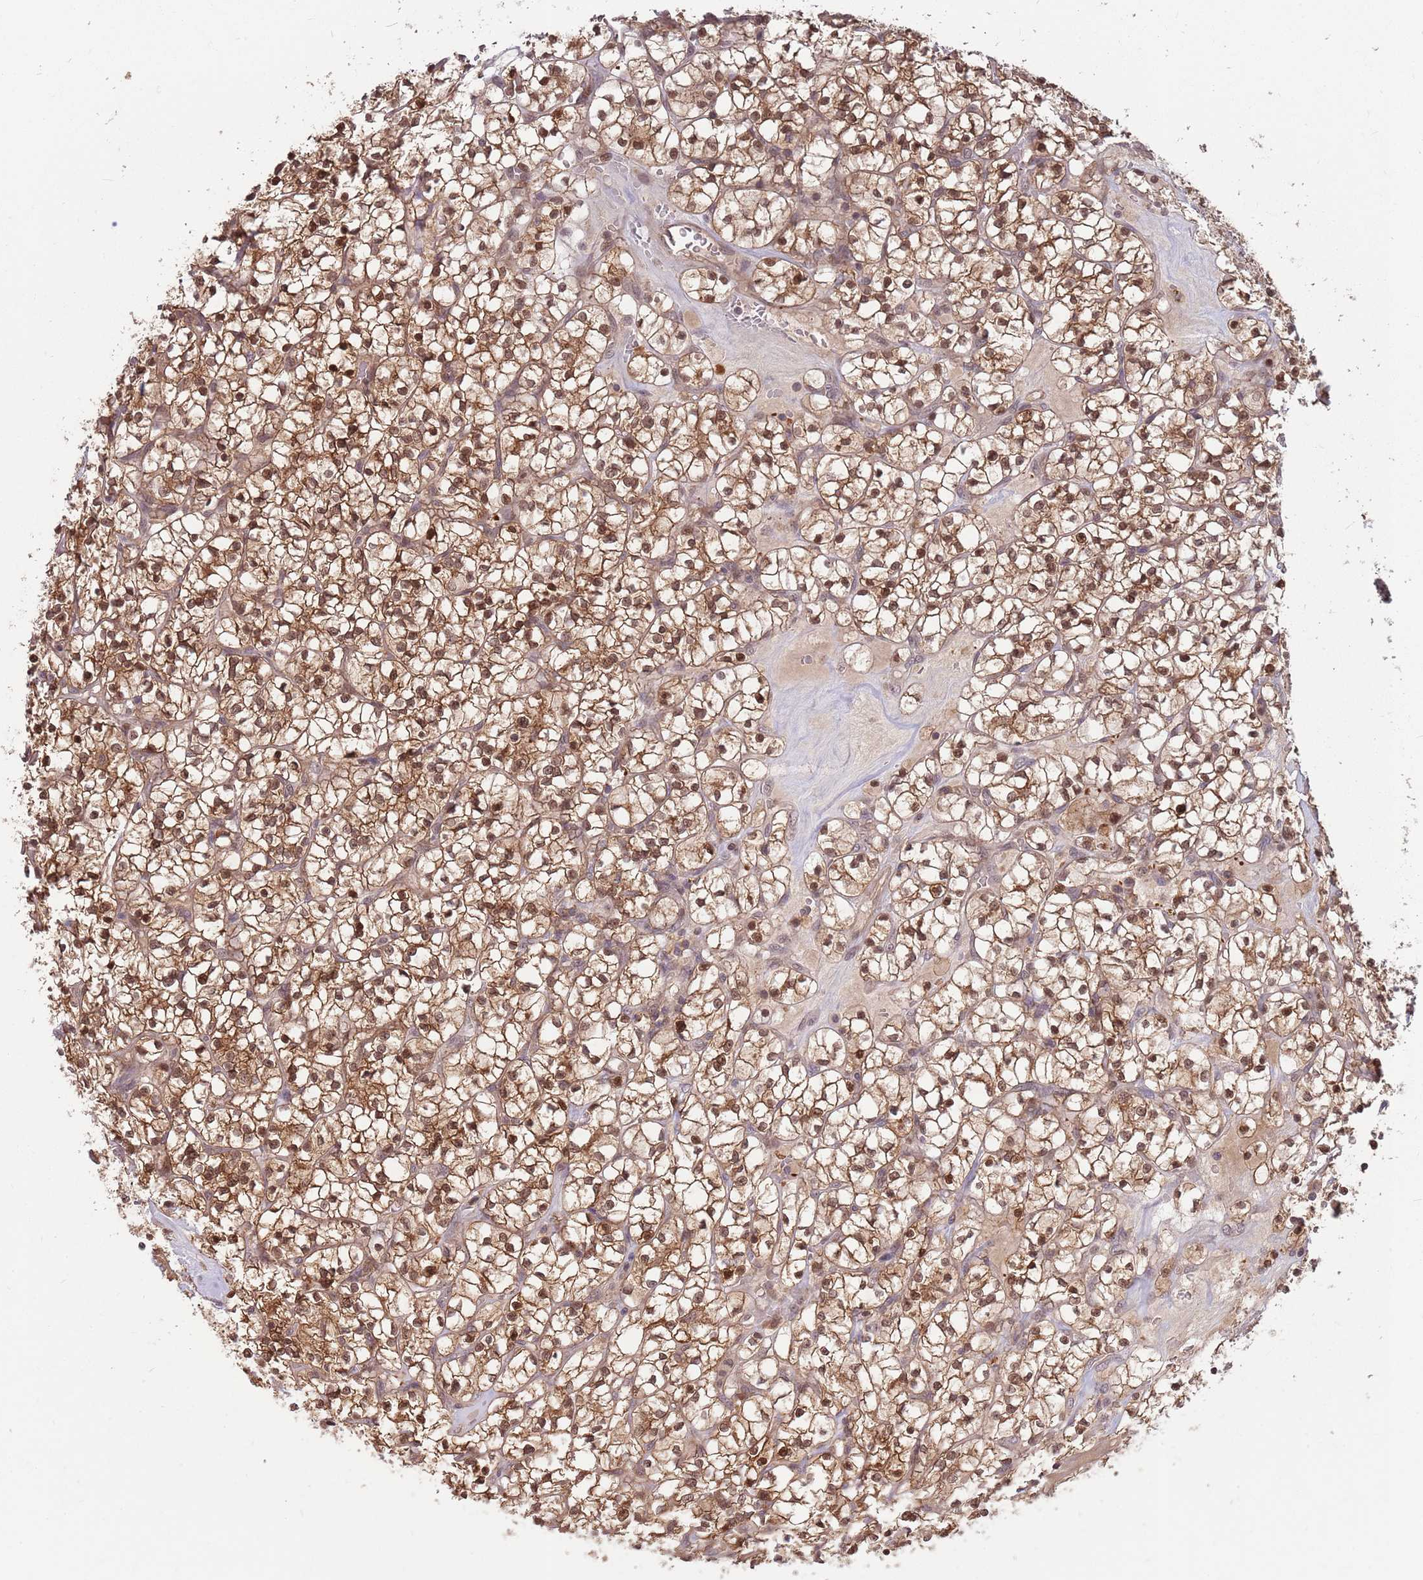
{"staining": {"intensity": "strong", "quantity": ">75%", "location": "cytoplasmic/membranous,nuclear"}, "tissue": "renal cancer", "cell_type": "Tumor cells", "image_type": "cancer", "snomed": [{"axis": "morphology", "description": "Adenocarcinoma, NOS"}, {"axis": "topography", "description": "Kidney"}], "caption": "Immunohistochemical staining of human renal cancer (adenocarcinoma) shows high levels of strong cytoplasmic/membranous and nuclear protein expression in approximately >75% of tumor cells.", "gene": "SALL1", "patient": {"sex": "female", "age": 64}}